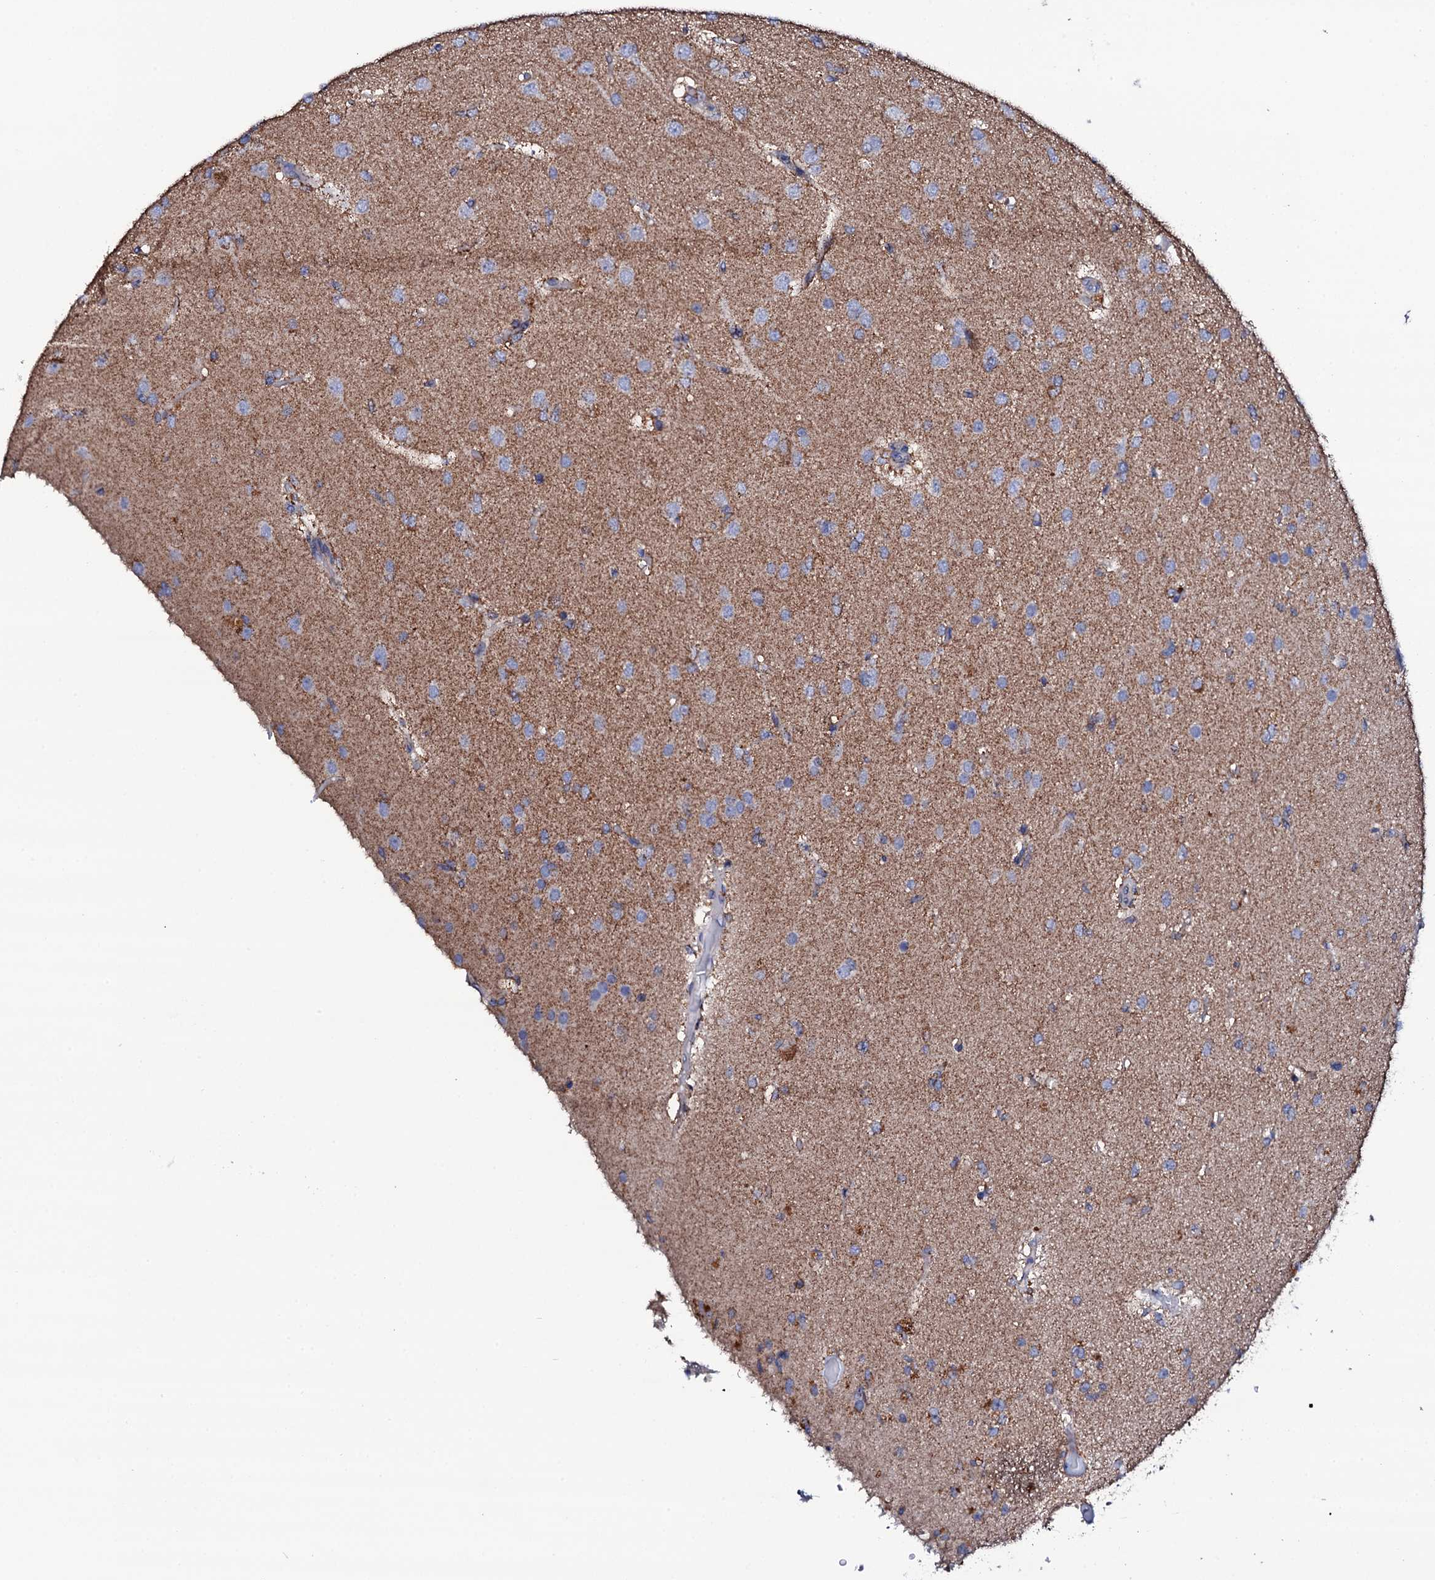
{"staining": {"intensity": "negative", "quantity": "none", "location": "none"}, "tissue": "glioma", "cell_type": "Tumor cells", "image_type": "cancer", "snomed": [{"axis": "morphology", "description": "Glioma, malignant, High grade"}, {"axis": "topography", "description": "Brain"}], "caption": "A high-resolution histopathology image shows immunohistochemistry staining of malignant high-grade glioma, which exhibits no significant staining in tumor cells. (Stains: DAB immunohistochemistry with hematoxylin counter stain, Microscopy: brightfield microscopy at high magnification).", "gene": "TCAF2", "patient": {"sex": "female", "age": 74}}